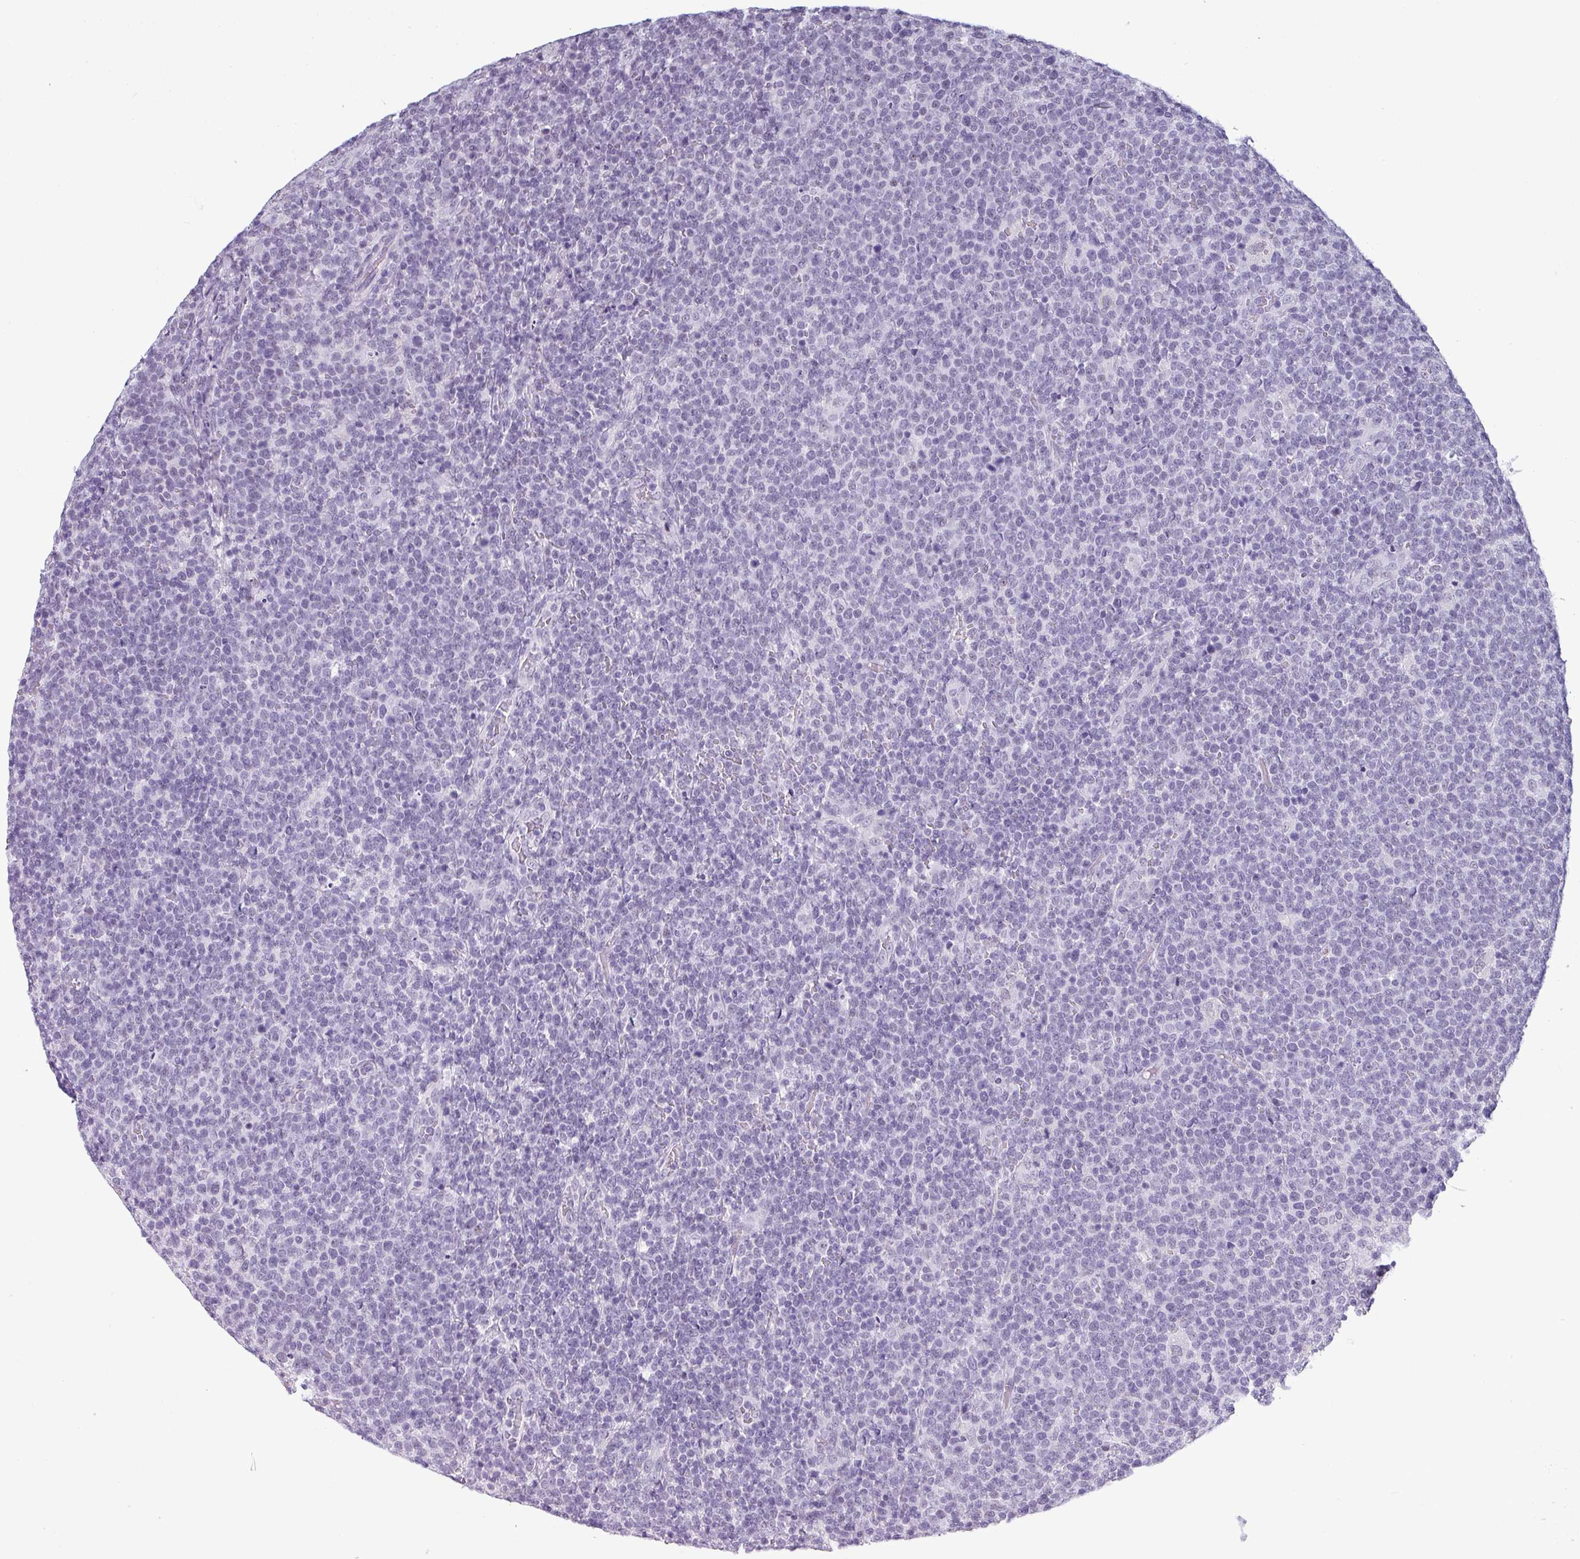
{"staining": {"intensity": "negative", "quantity": "none", "location": "none"}, "tissue": "lymphoma", "cell_type": "Tumor cells", "image_type": "cancer", "snomed": [{"axis": "morphology", "description": "Malignant lymphoma, non-Hodgkin's type, High grade"}, {"axis": "topography", "description": "Lymph node"}], "caption": "Tumor cells show no significant positivity in lymphoma. (DAB (3,3'-diaminobenzidine) IHC visualized using brightfield microscopy, high magnification).", "gene": "SRGAP1", "patient": {"sex": "male", "age": 61}}